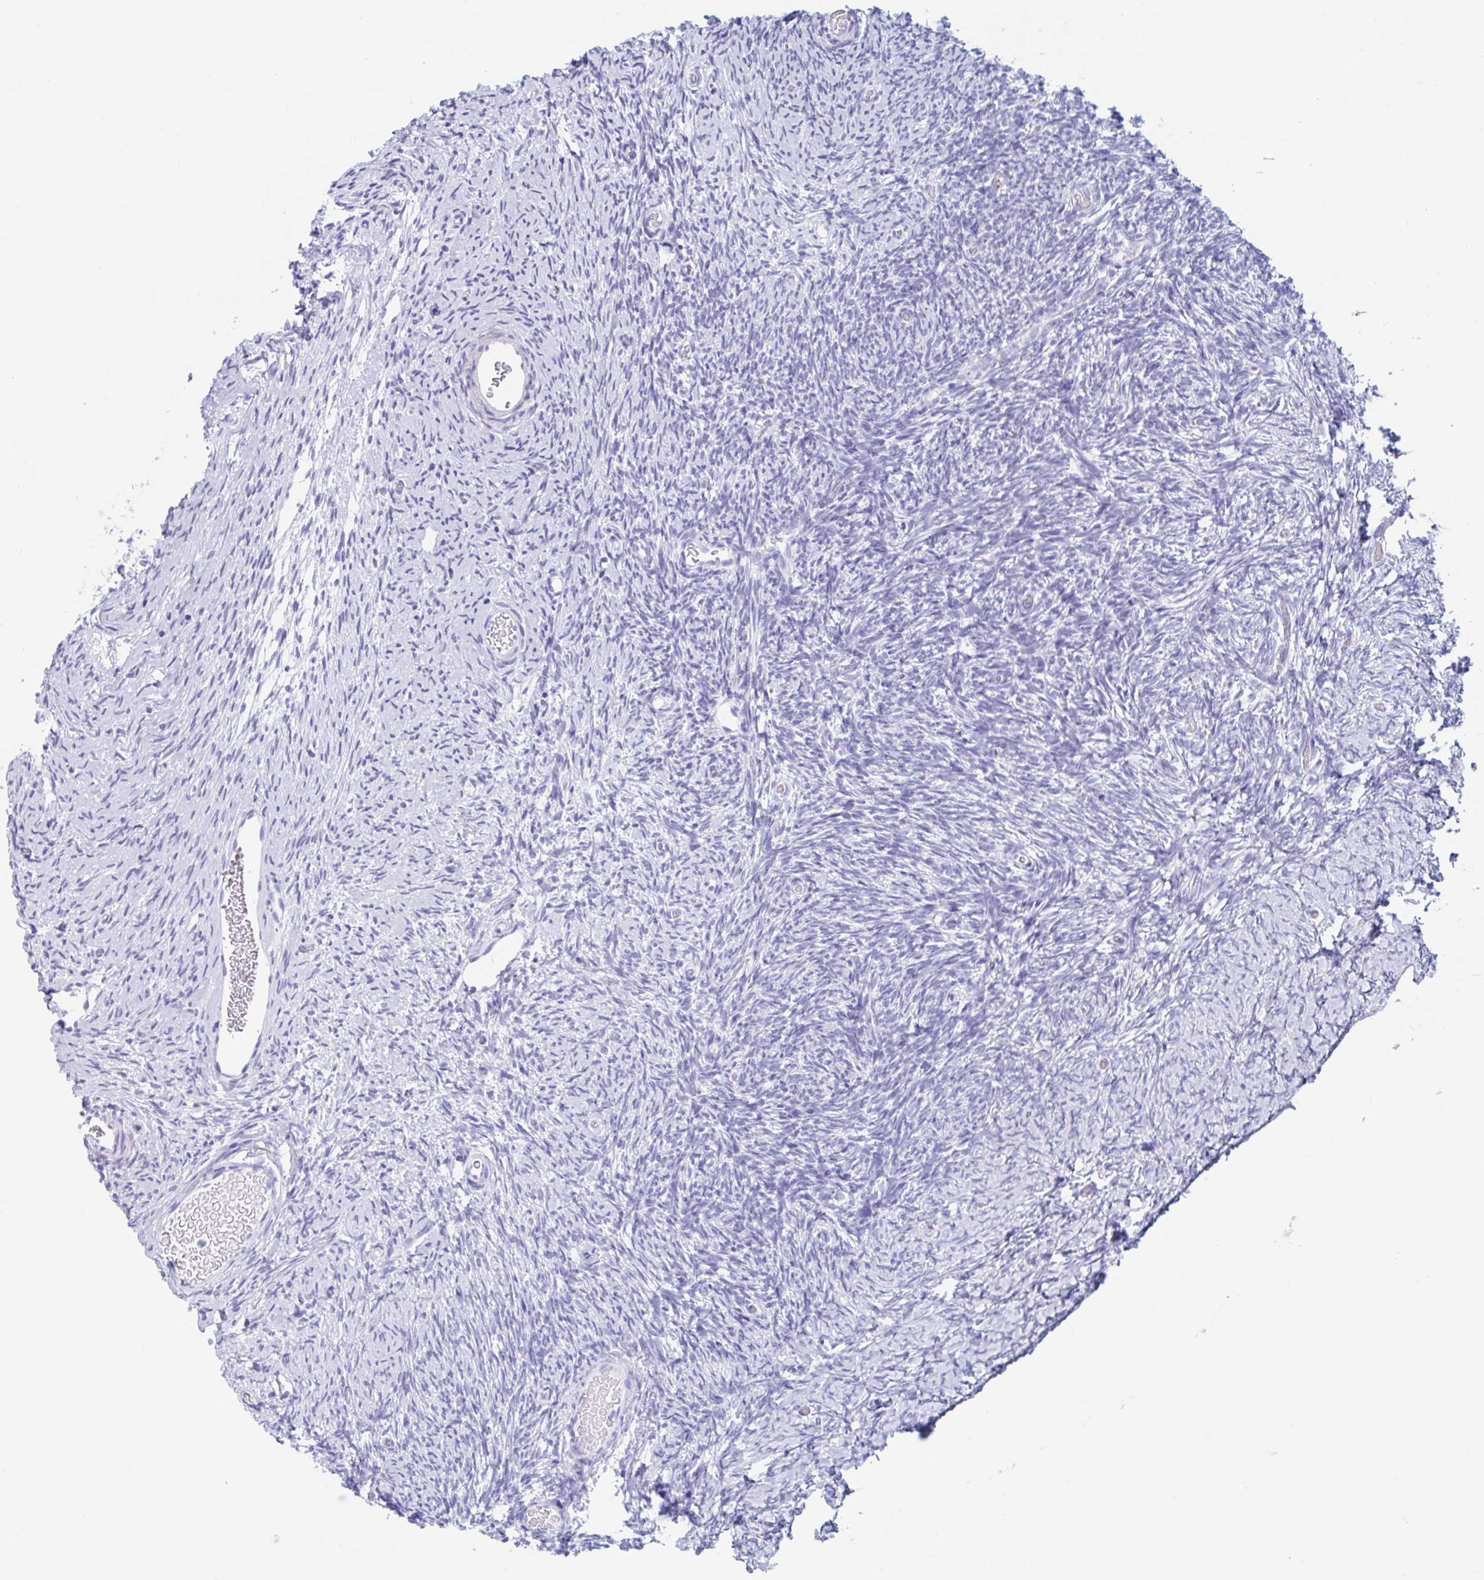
{"staining": {"intensity": "negative", "quantity": "none", "location": "none"}, "tissue": "ovary", "cell_type": "Follicle cells", "image_type": "normal", "snomed": [{"axis": "morphology", "description": "Normal tissue, NOS"}, {"axis": "topography", "description": "Ovary"}], "caption": "Follicle cells show no significant protein expression in unremarkable ovary.", "gene": "CPTP", "patient": {"sex": "female", "age": 39}}